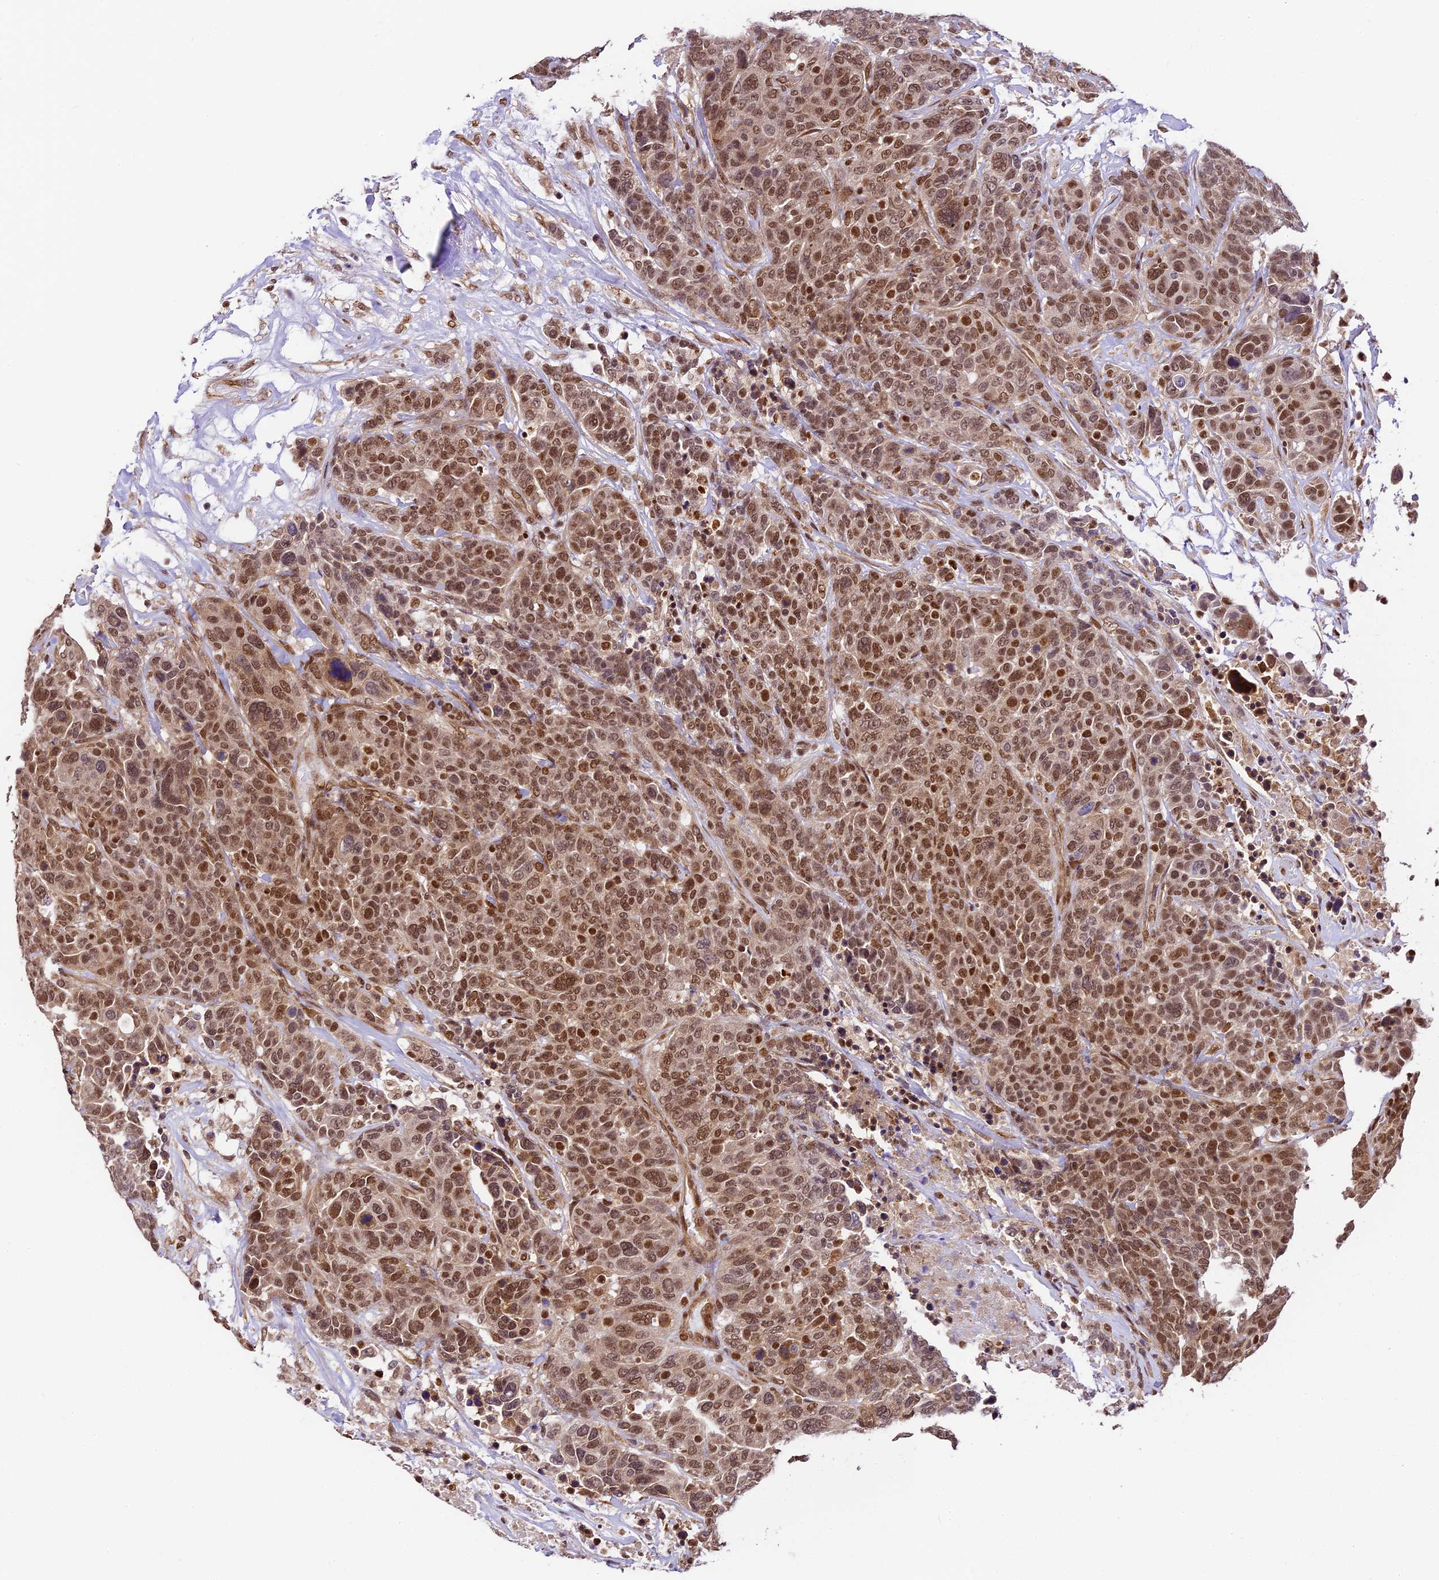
{"staining": {"intensity": "moderate", "quantity": ">75%", "location": "nuclear"}, "tissue": "breast cancer", "cell_type": "Tumor cells", "image_type": "cancer", "snomed": [{"axis": "morphology", "description": "Duct carcinoma"}, {"axis": "topography", "description": "Breast"}], "caption": "This is a micrograph of immunohistochemistry (IHC) staining of breast cancer (infiltrating ductal carcinoma), which shows moderate positivity in the nuclear of tumor cells.", "gene": "TRIM22", "patient": {"sex": "female", "age": 37}}